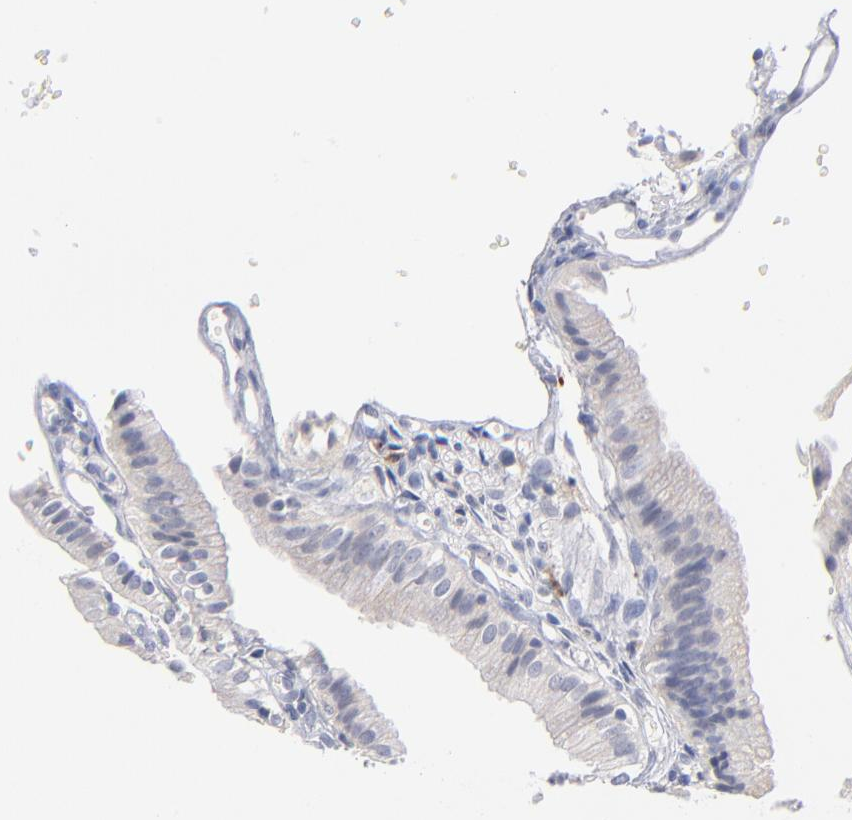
{"staining": {"intensity": "negative", "quantity": "none", "location": "none"}, "tissue": "gallbladder", "cell_type": "Glandular cells", "image_type": "normal", "snomed": [{"axis": "morphology", "description": "Normal tissue, NOS"}, {"axis": "topography", "description": "Gallbladder"}], "caption": "IHC micrograph of normal gallbladder stained for a protein (brown), which demonstrates no expression in glandular cells. (IHC, brightfield microscopy, high magnification).", "gene": "F12", "patient": {"sex": "male", "age": 65}}